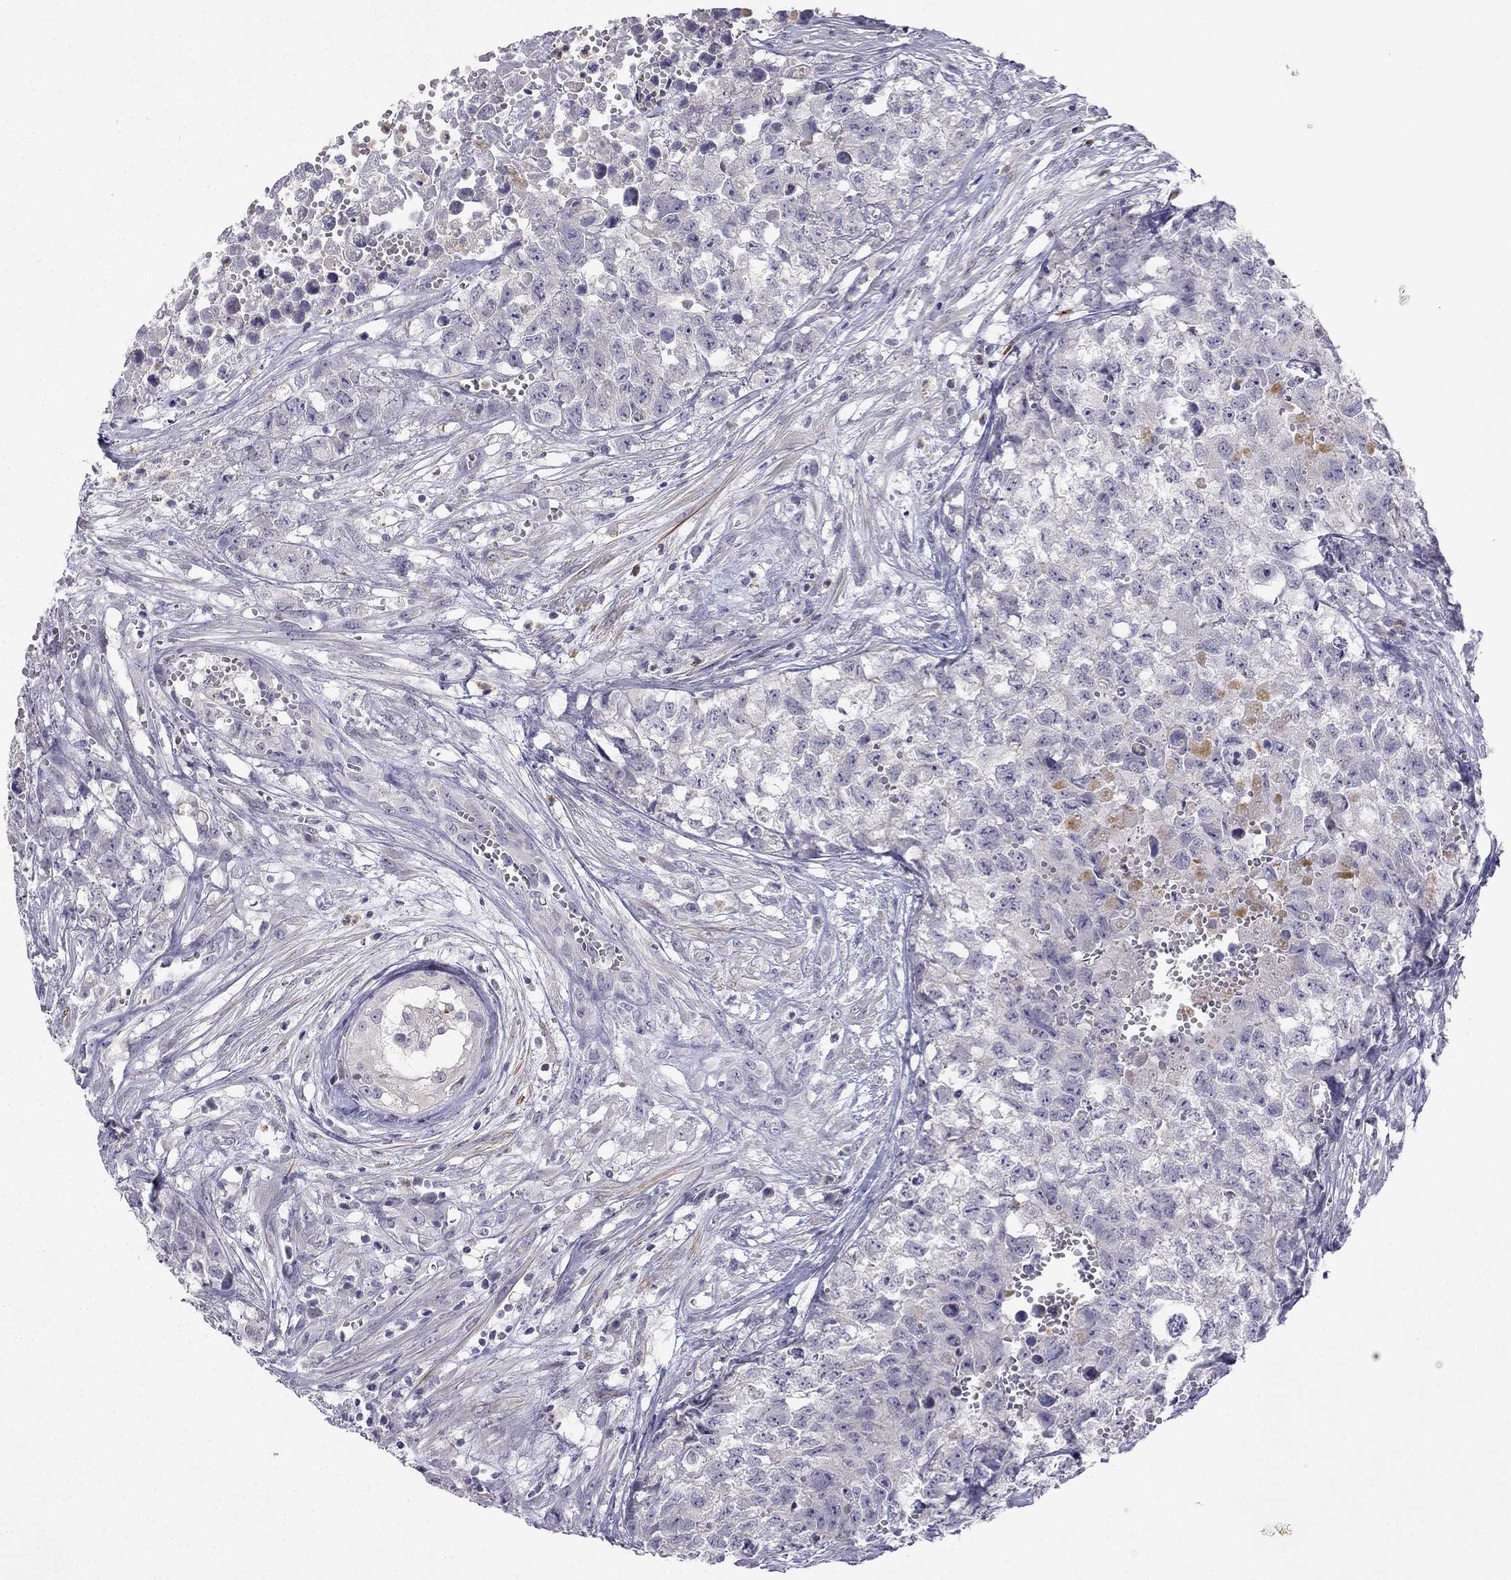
{"staining": {"intensity": "negative", "quantity": "none", "location": "none"}, "tissue": "testis cancer", "cell_type": "Tumor cells", "image_type": "cancer", "snomed": [{"axis": "morphology", "description": "Seminoma, NOS"}, {"axis": "morphology", "description": "Carcinoma, Embryonal, NOS"}, {"axis": "topography", "description": "Testis"}], "caption": "This is an IHC micrograph of testis cancer (seminoma). There is no staining in tumor cells.", "gene": "C16orf89", "patient": {"sex": "male", "age": 22}}